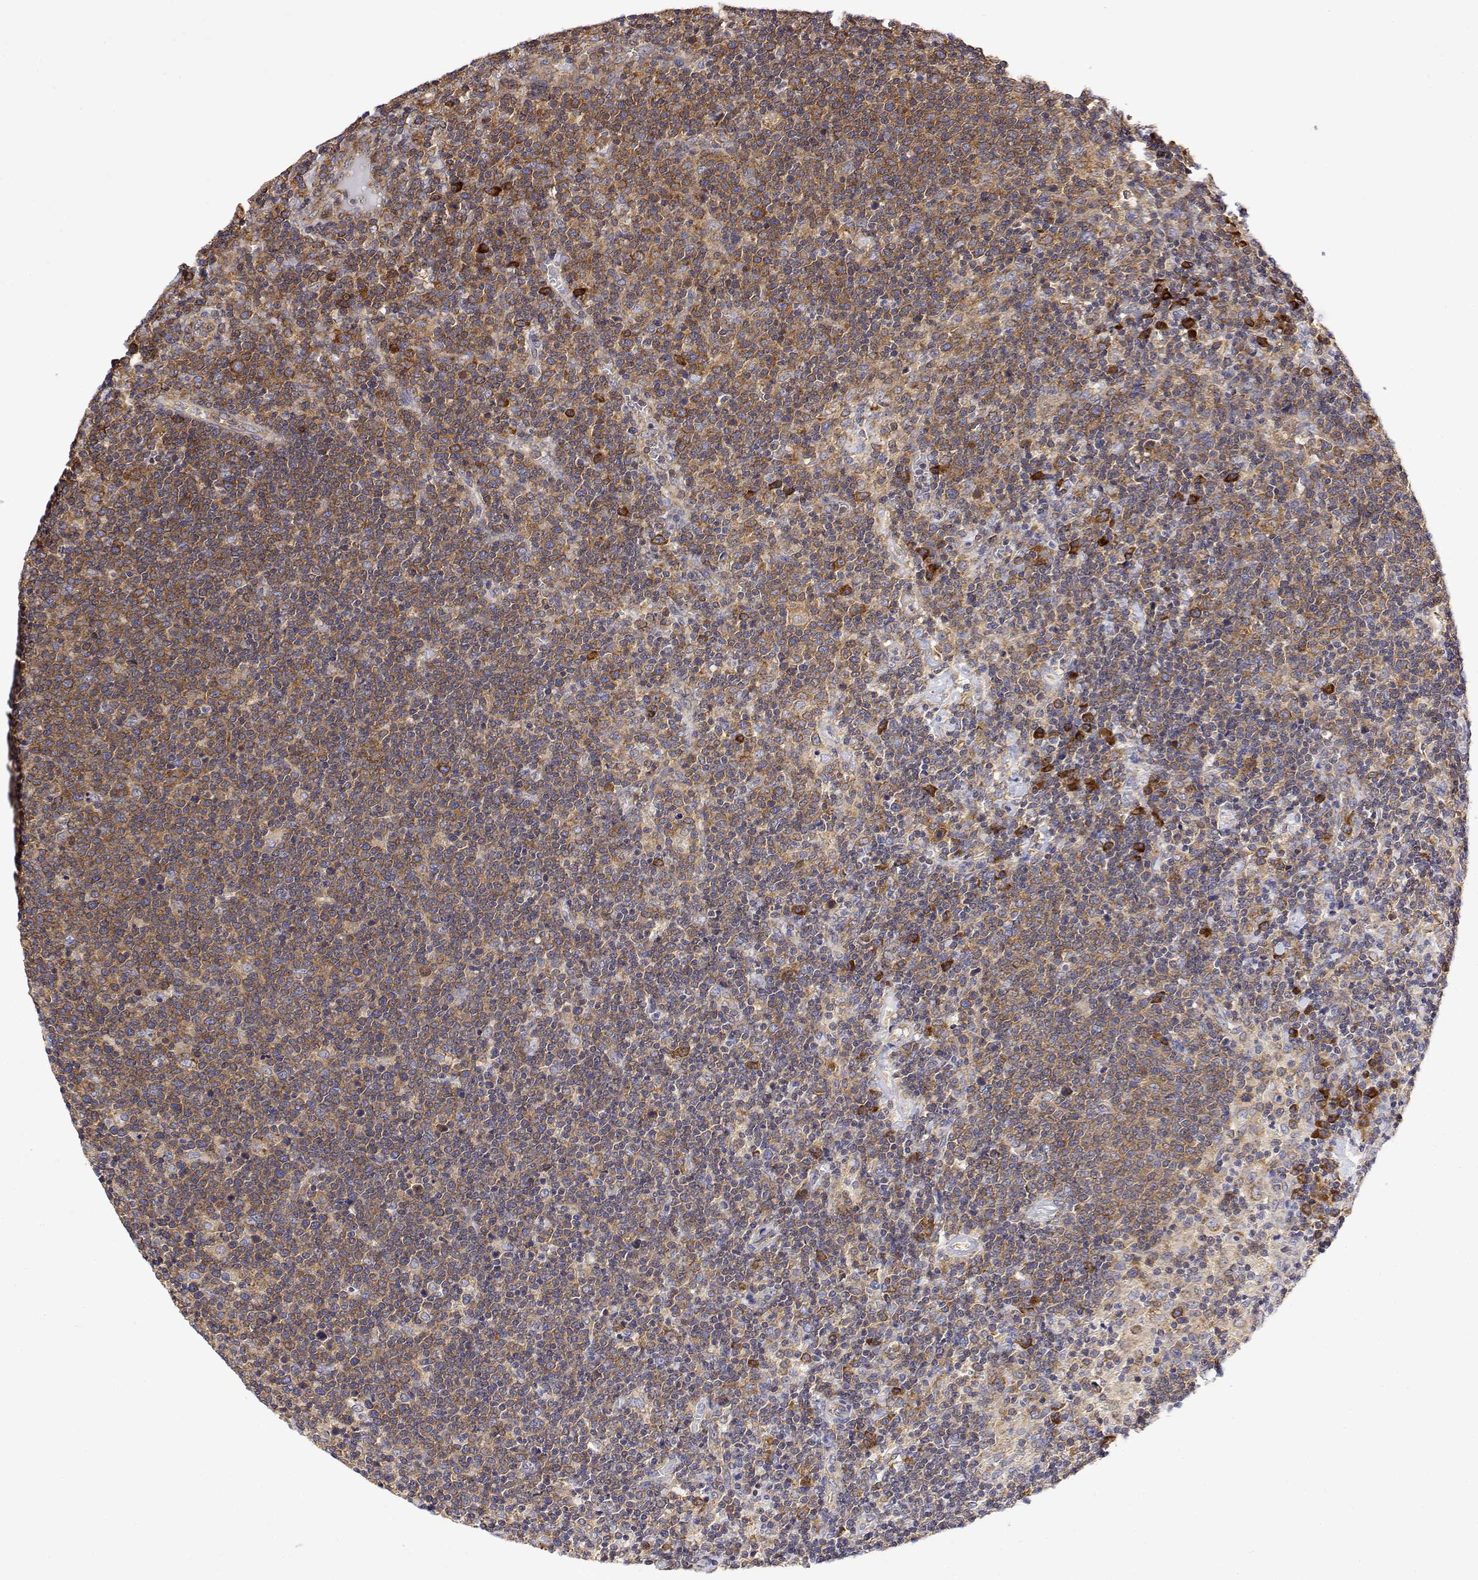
{"staining": {"intensity": "moderate", "quantity": ">75%", "location": "cytoplasmic/membranous"}, "tissue": "lymphoma", "cell_type": "Tumor cells", "image_type": "cancer", "snomed": [{"axis": "morphology", "description": "Malignant lymphoma, non-Hodgkin's type, High grade"}, {"axis": "topography", "description": "Lymph node"}], "caption": "The photomicrograph shows immunohistochemical staining of high-grade malignant lymphoma, non-Hodgkin's type. There is moderate cytoplasmic/membranous positivity is appreciated in approximately >75% of tumor cells. (Stains: DAB (3,3'-diaminobenzidine) in brown, nuclei in blue, Microscopy: brightfield microscopy at high magnification).", "gene": "EEF1G", "patient": {"sex": "male", "age": 61}}